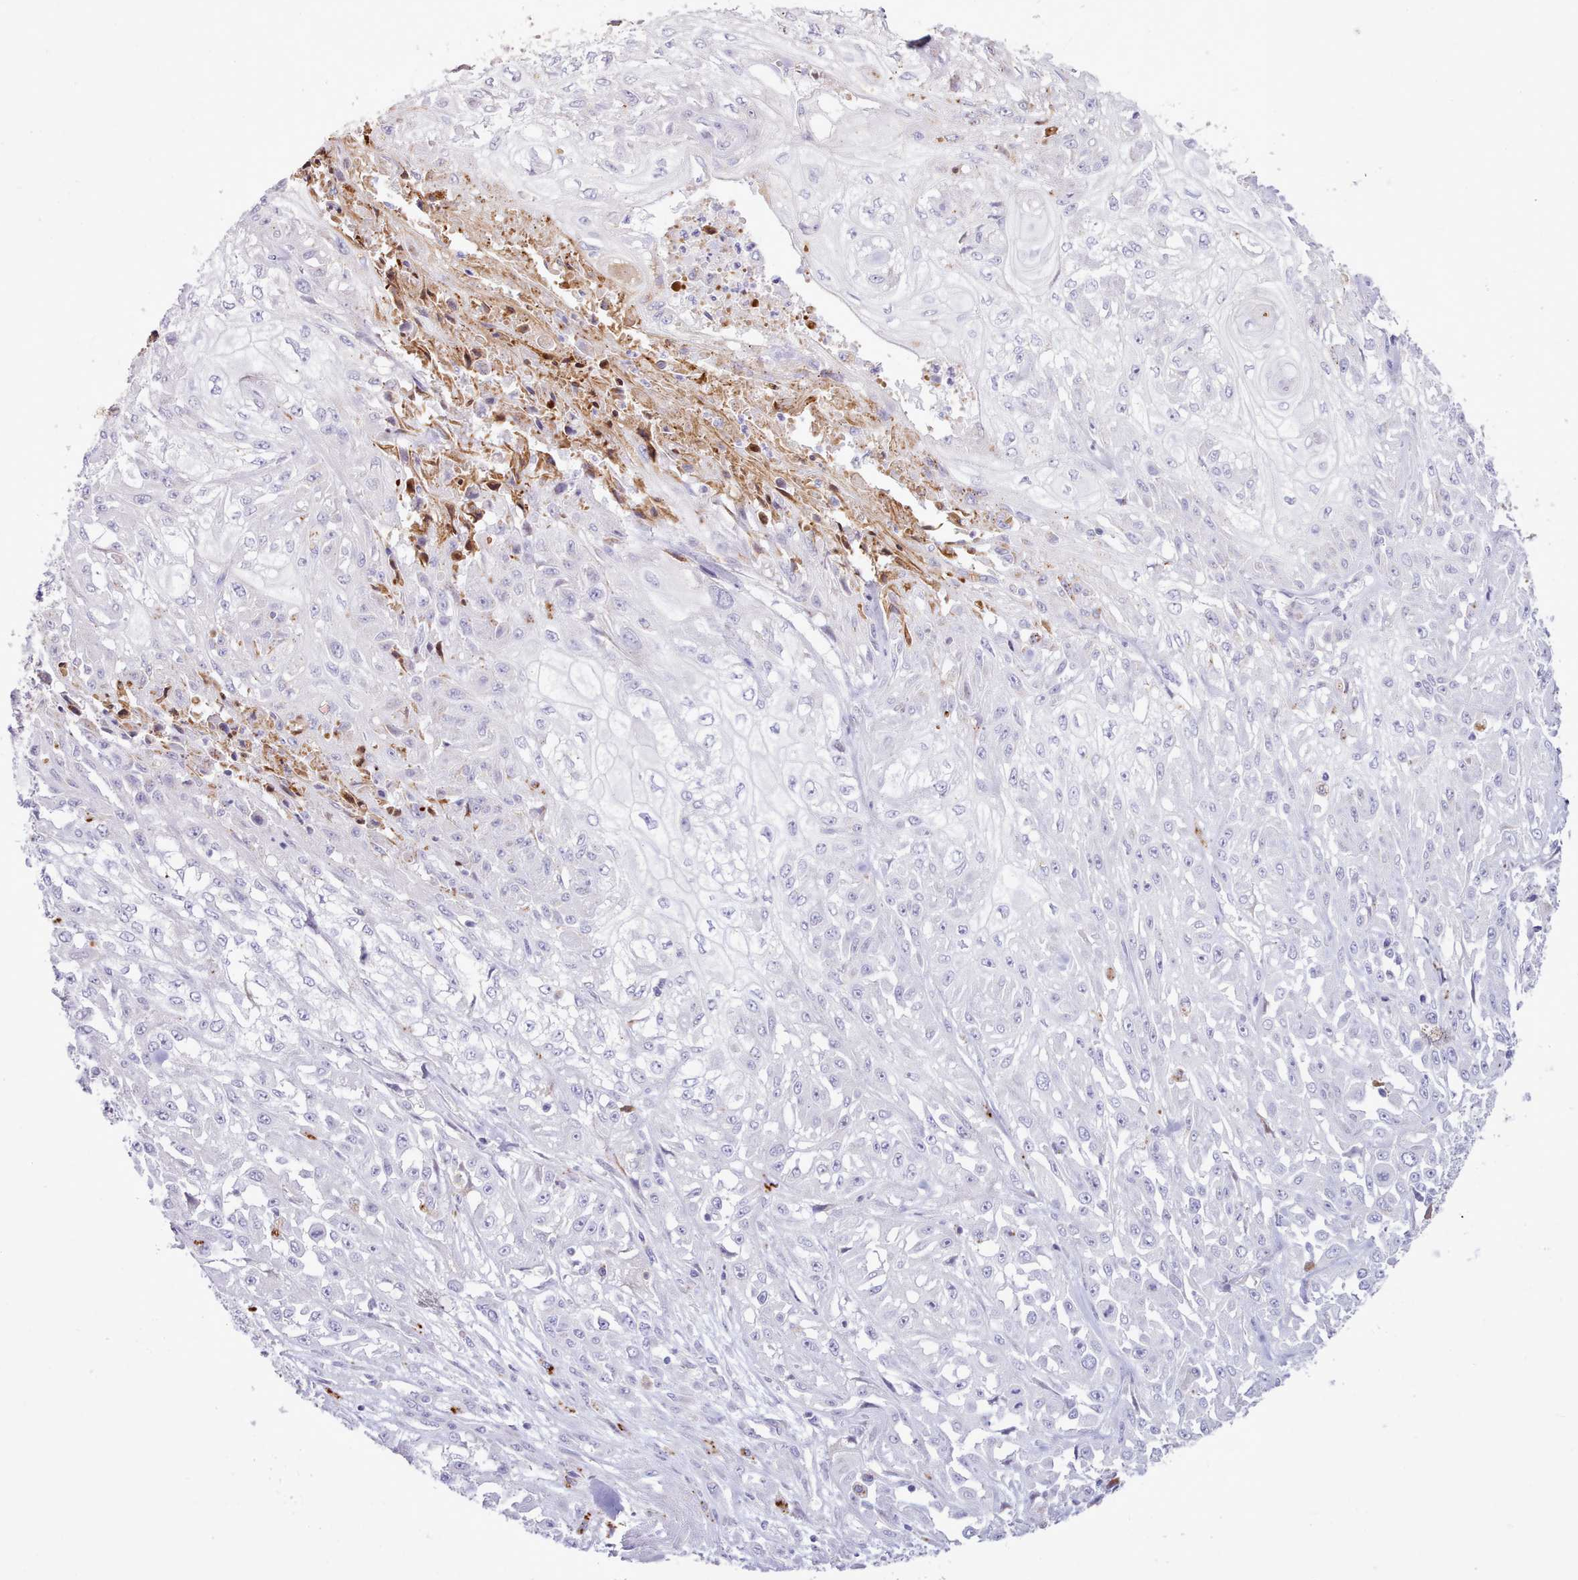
{"staining": {"intensity": "negative", "quantity": "none", "location": "none"}, "tissue": "skin cancer", "cell_type": "Tumor cells", "image_type": "cancer", "snomed": [{"axis": "morphology", "description": "Squamous cell carcinoma, NOS"}, {"axis": "morphology", "description": "Squamous cell carcinoma, metastatic, NOS"}, {"axis": "topography", "description": "Skin"}, {"axis": "topography", "description": "Lymph node"}], "caption": "The immunohistochemistry histopathology image has no significant positivity in tumor cells of skin cancer (metastatic squamous cell carcinoma) tissue. (DAB (3,3'-diaminobenzidine) immunohistochemistry, high magnification).", "gene": "SRD5A1", "patient": {"sex": "male", "age": 75}}